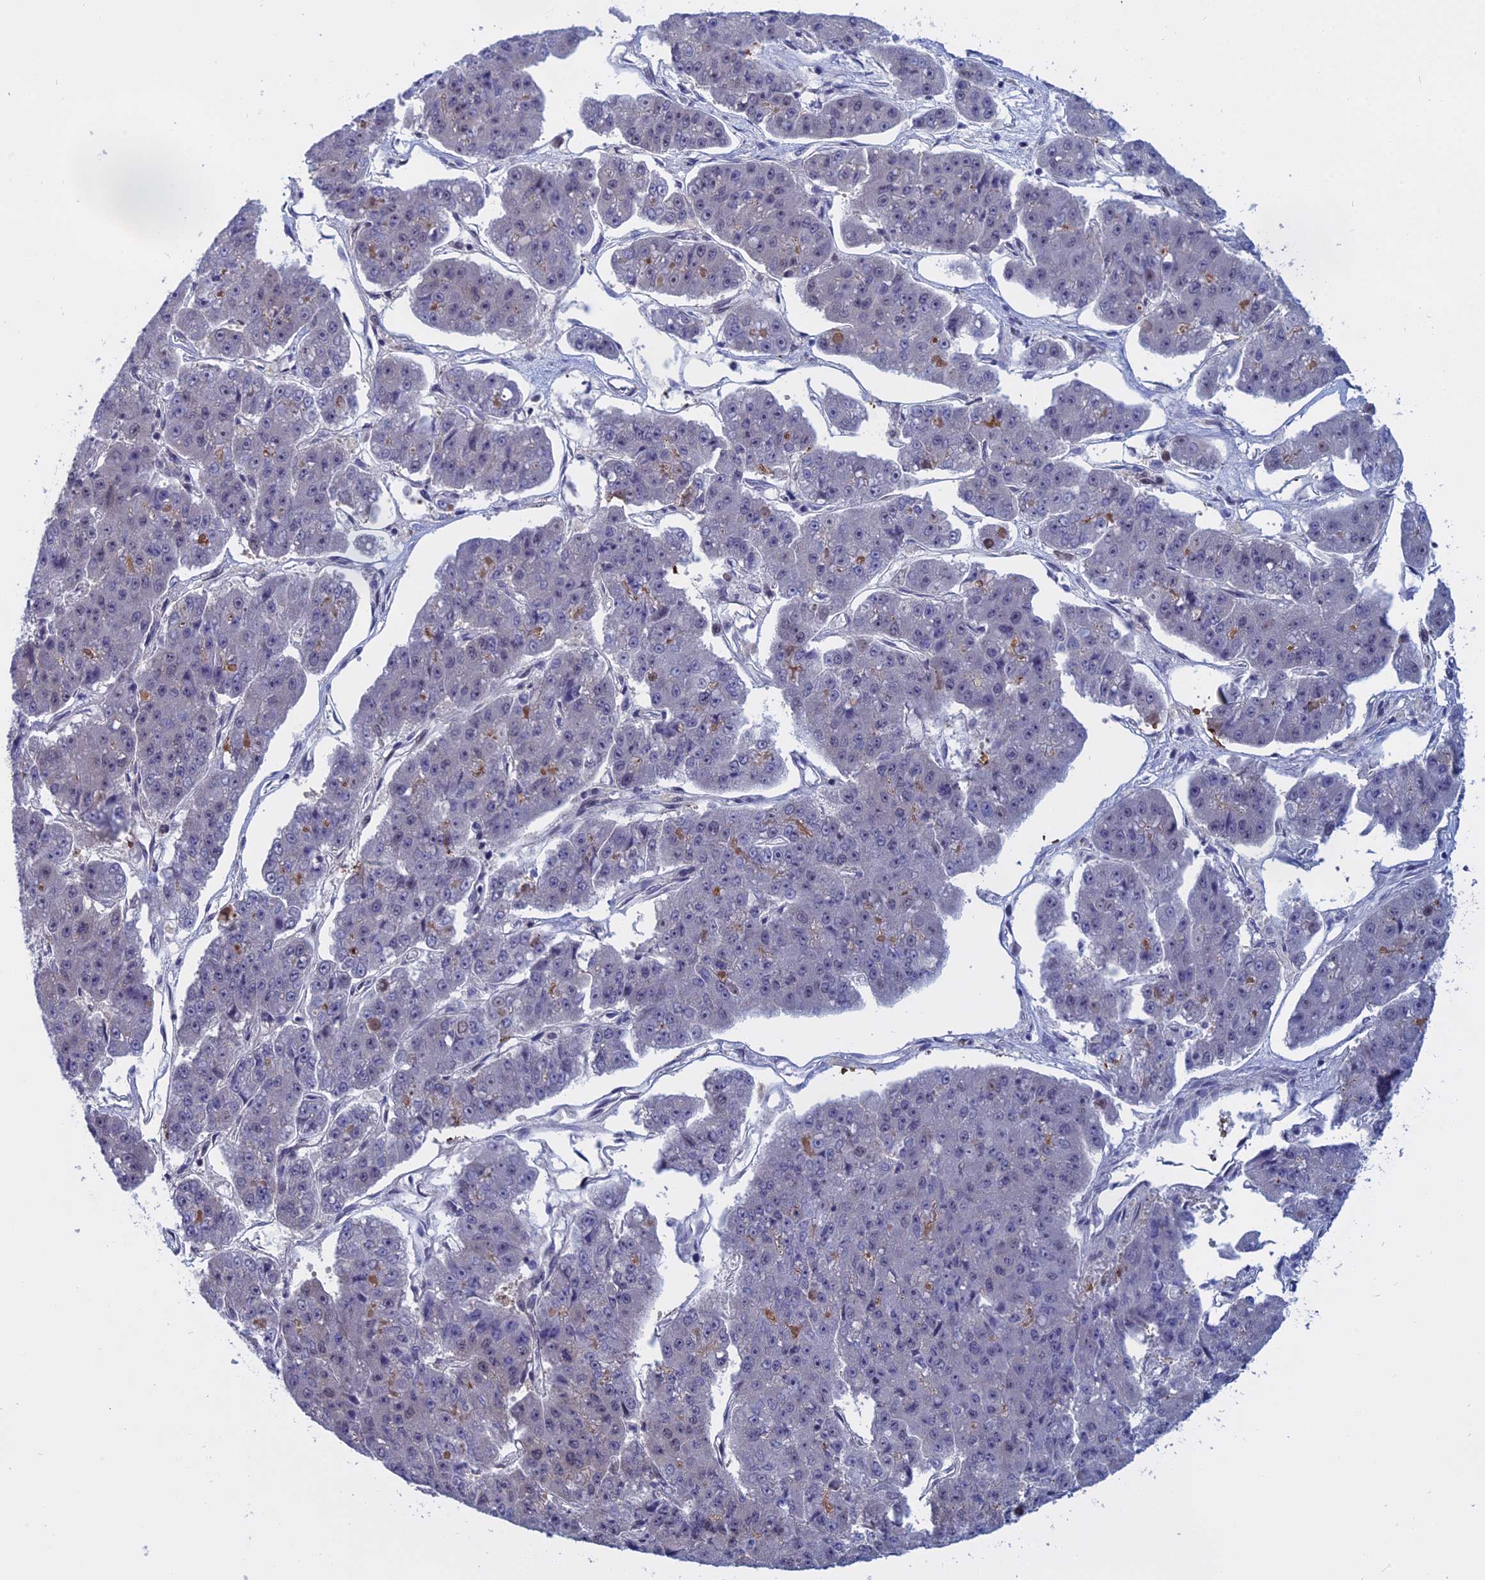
{"staining": {"intensity": "negative", "quantity": "none", "location": "none"}, "tissue": "pancreatic cancer", "cell_type": "Tumor cells", "image_type": "cancer", "snomed": [{"axis": "morphology", "description": "Adenocarcinoma, NOS"}, {"axis": "topography", "description": "Pancreas"}], "caption": "A high-resolution histopathology image shows IHC staining of pancreatic cancer, which exhibits no significant staining in tumor cells.", "gene": "NAA10", "patient": {"sex": "male", "age": 50}}